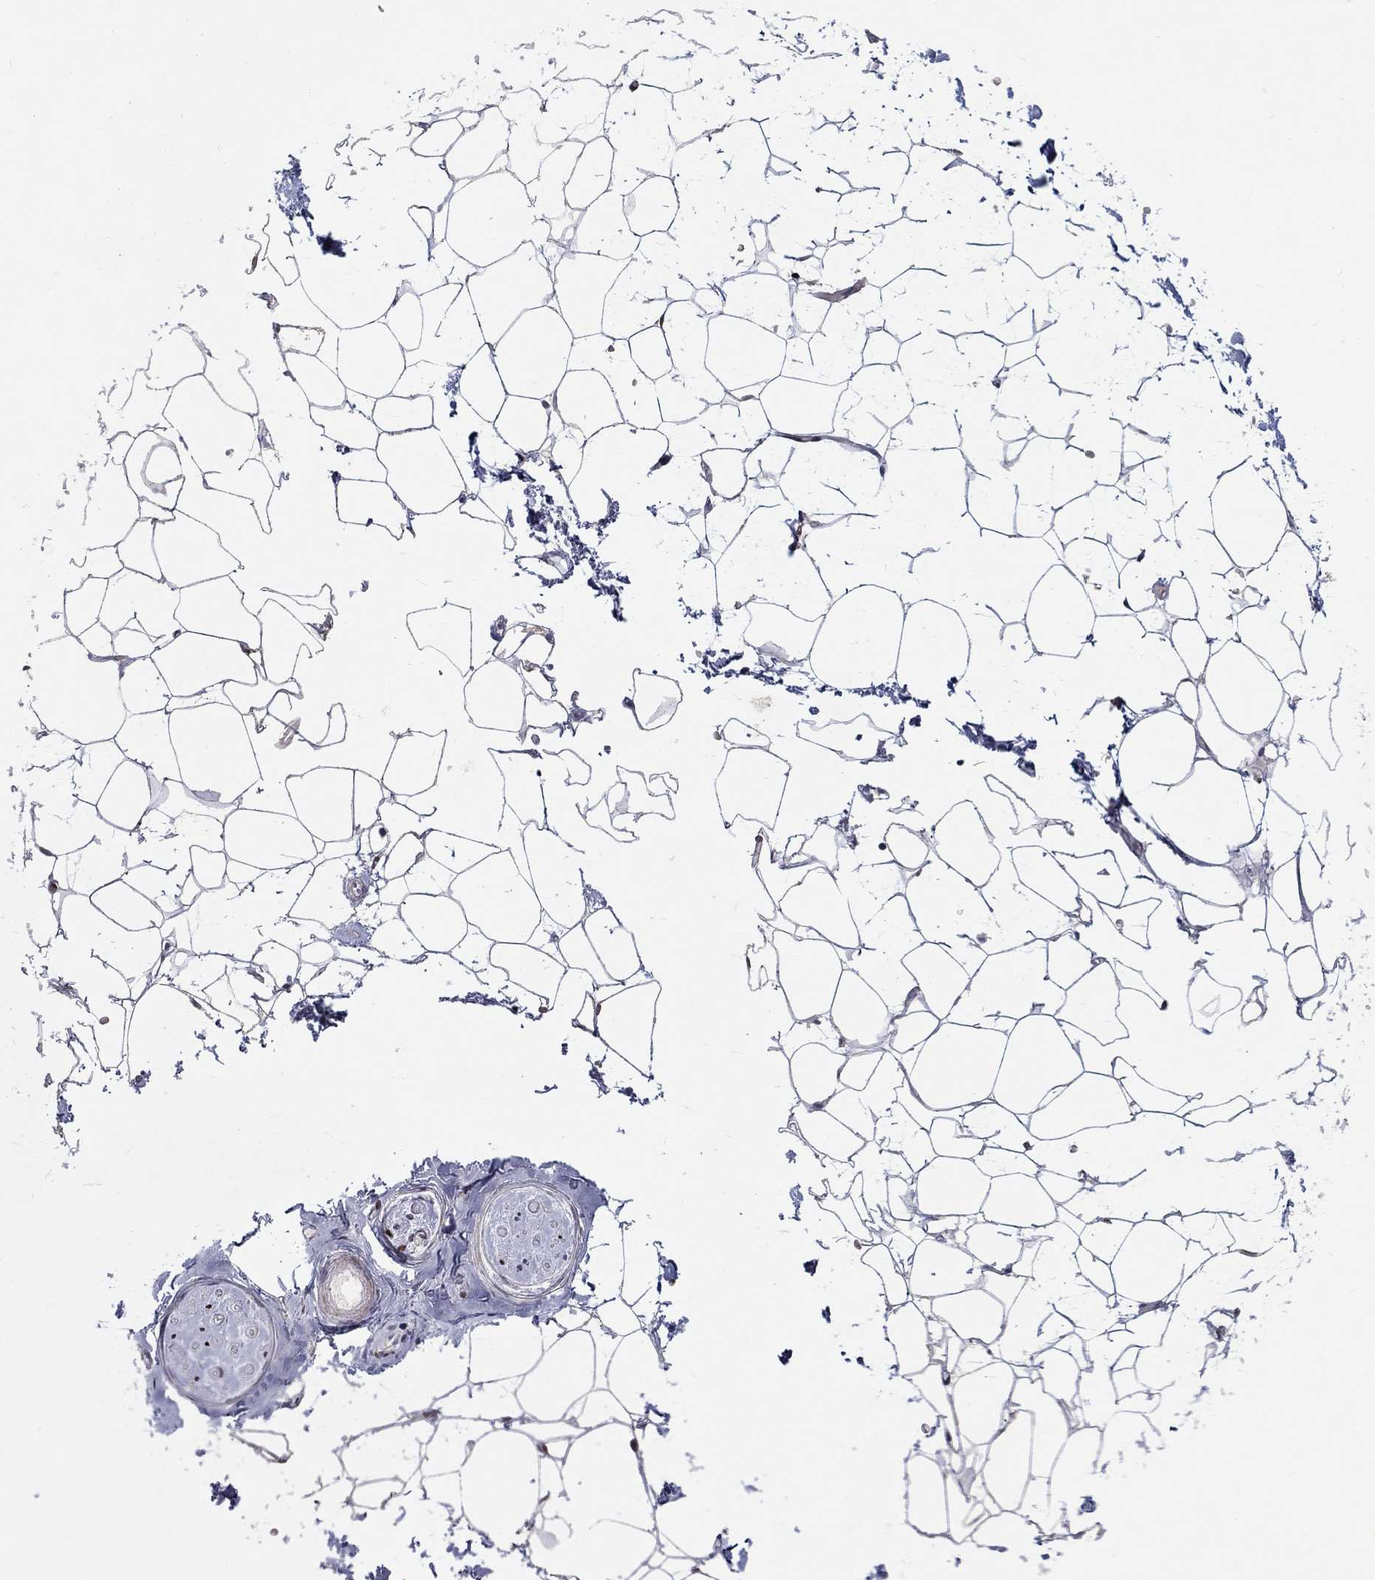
{"staining": {"intensity": "negative", "quantity": "none", "location": "none"}, "tissue": "adipose tissue", "cell_type": "Adipocytes", "image_type": "normal", "snomed": [{"axis": "morphology", "description": "Normal tissue, NOS"}, {"axis": "topography", "description": "Skin"}, {"axis": "topography", "description": "Peripheral nerve tissue"}], "caption": "IHC histopathology image of normal human adipose tissue stained for a protein (brown), which shows no staining in adipocytes.", "gene": "RAPGEF5", "patient": {"sex": "female", "age": 56}}